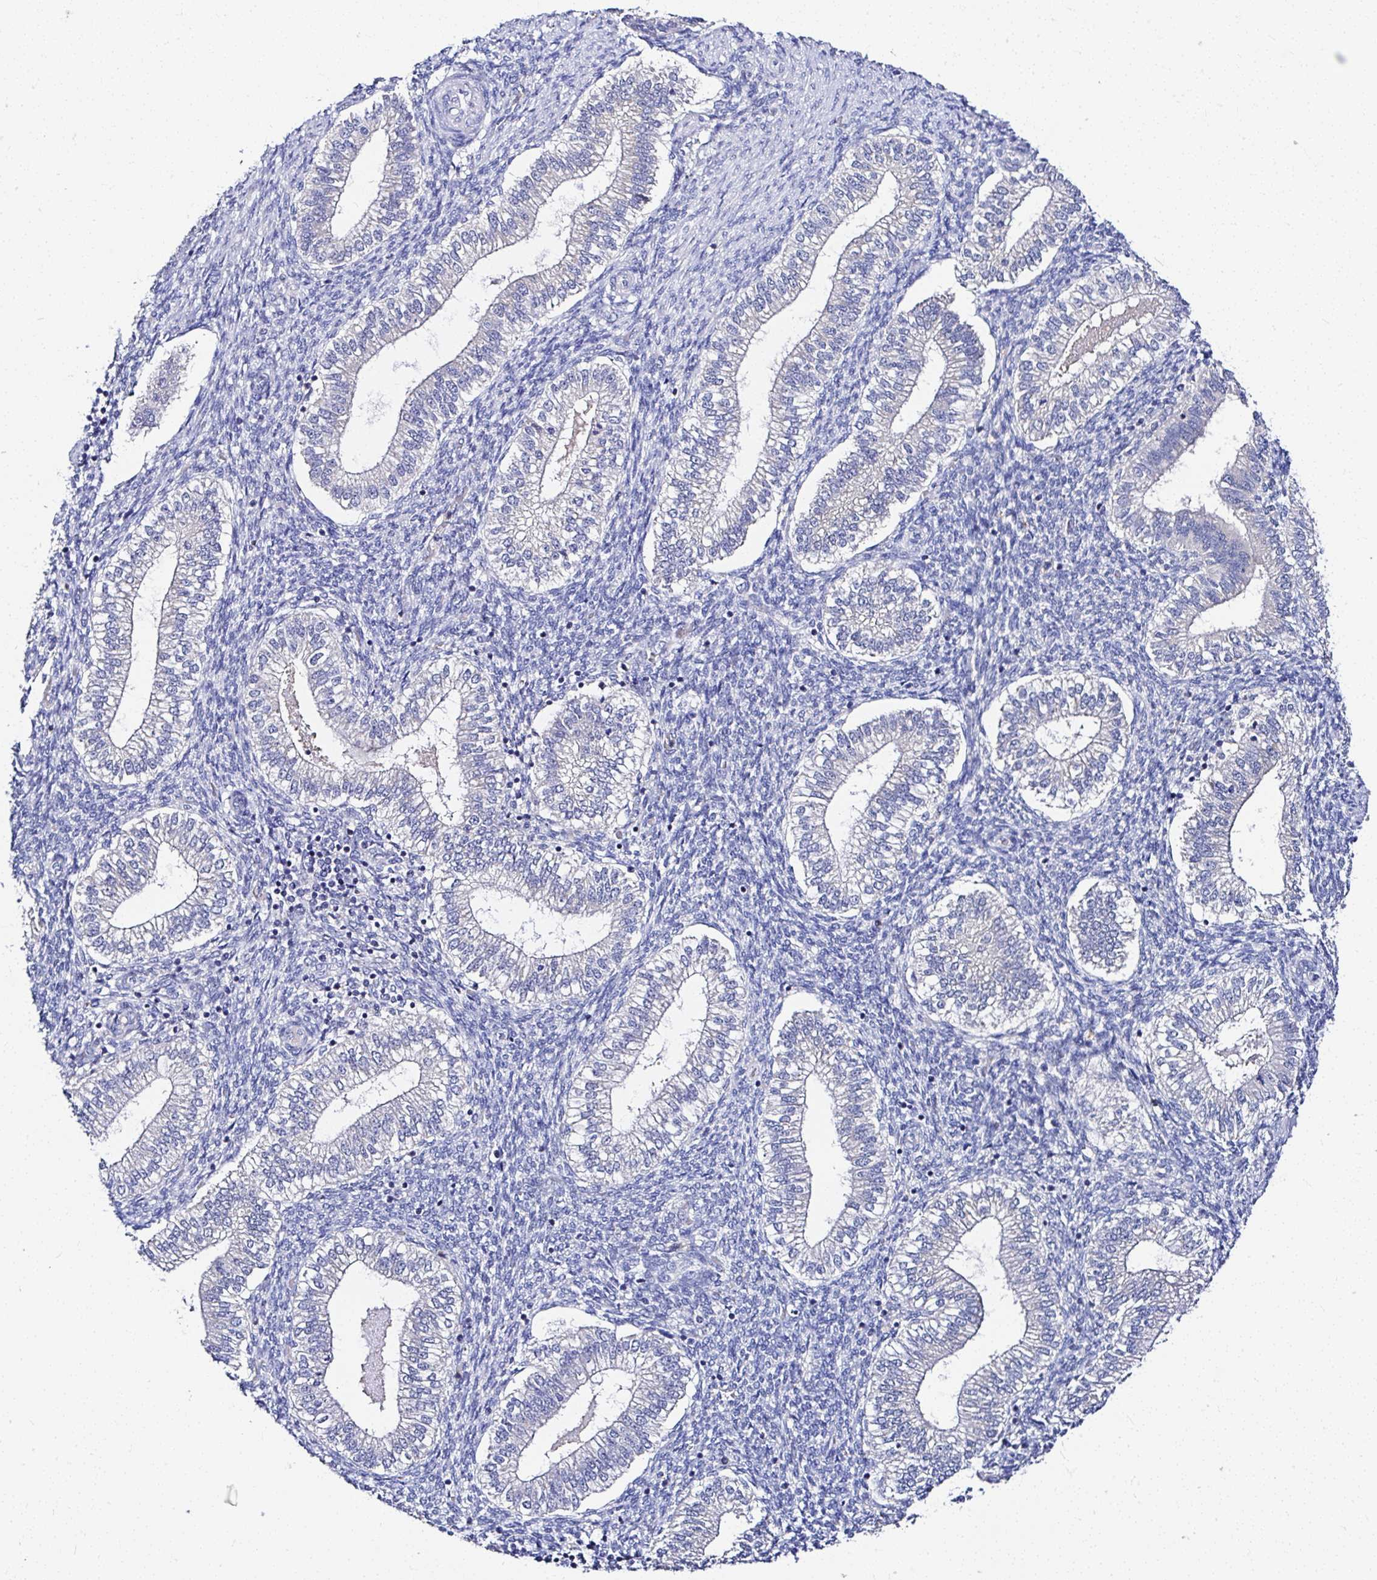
{"staining": {"intensity": "negative", "quantity": "none", "location": "none"}, "tissue": "endometrium", "cell_type": "Cells in endometrial stroma", "image_type": "normal", "snomed": [{"axis": "morphology", "description": "Normal tissue, NOS"}, {"axis": "topography", "description": "Endometrium"}], "caption": "Immunohistochemical staining of benign human endometrium exhibits no significant staining in cells in endometrial stroma.", "gene": "DEPDC5", "patient": {"sex": "female", "age": 25}}